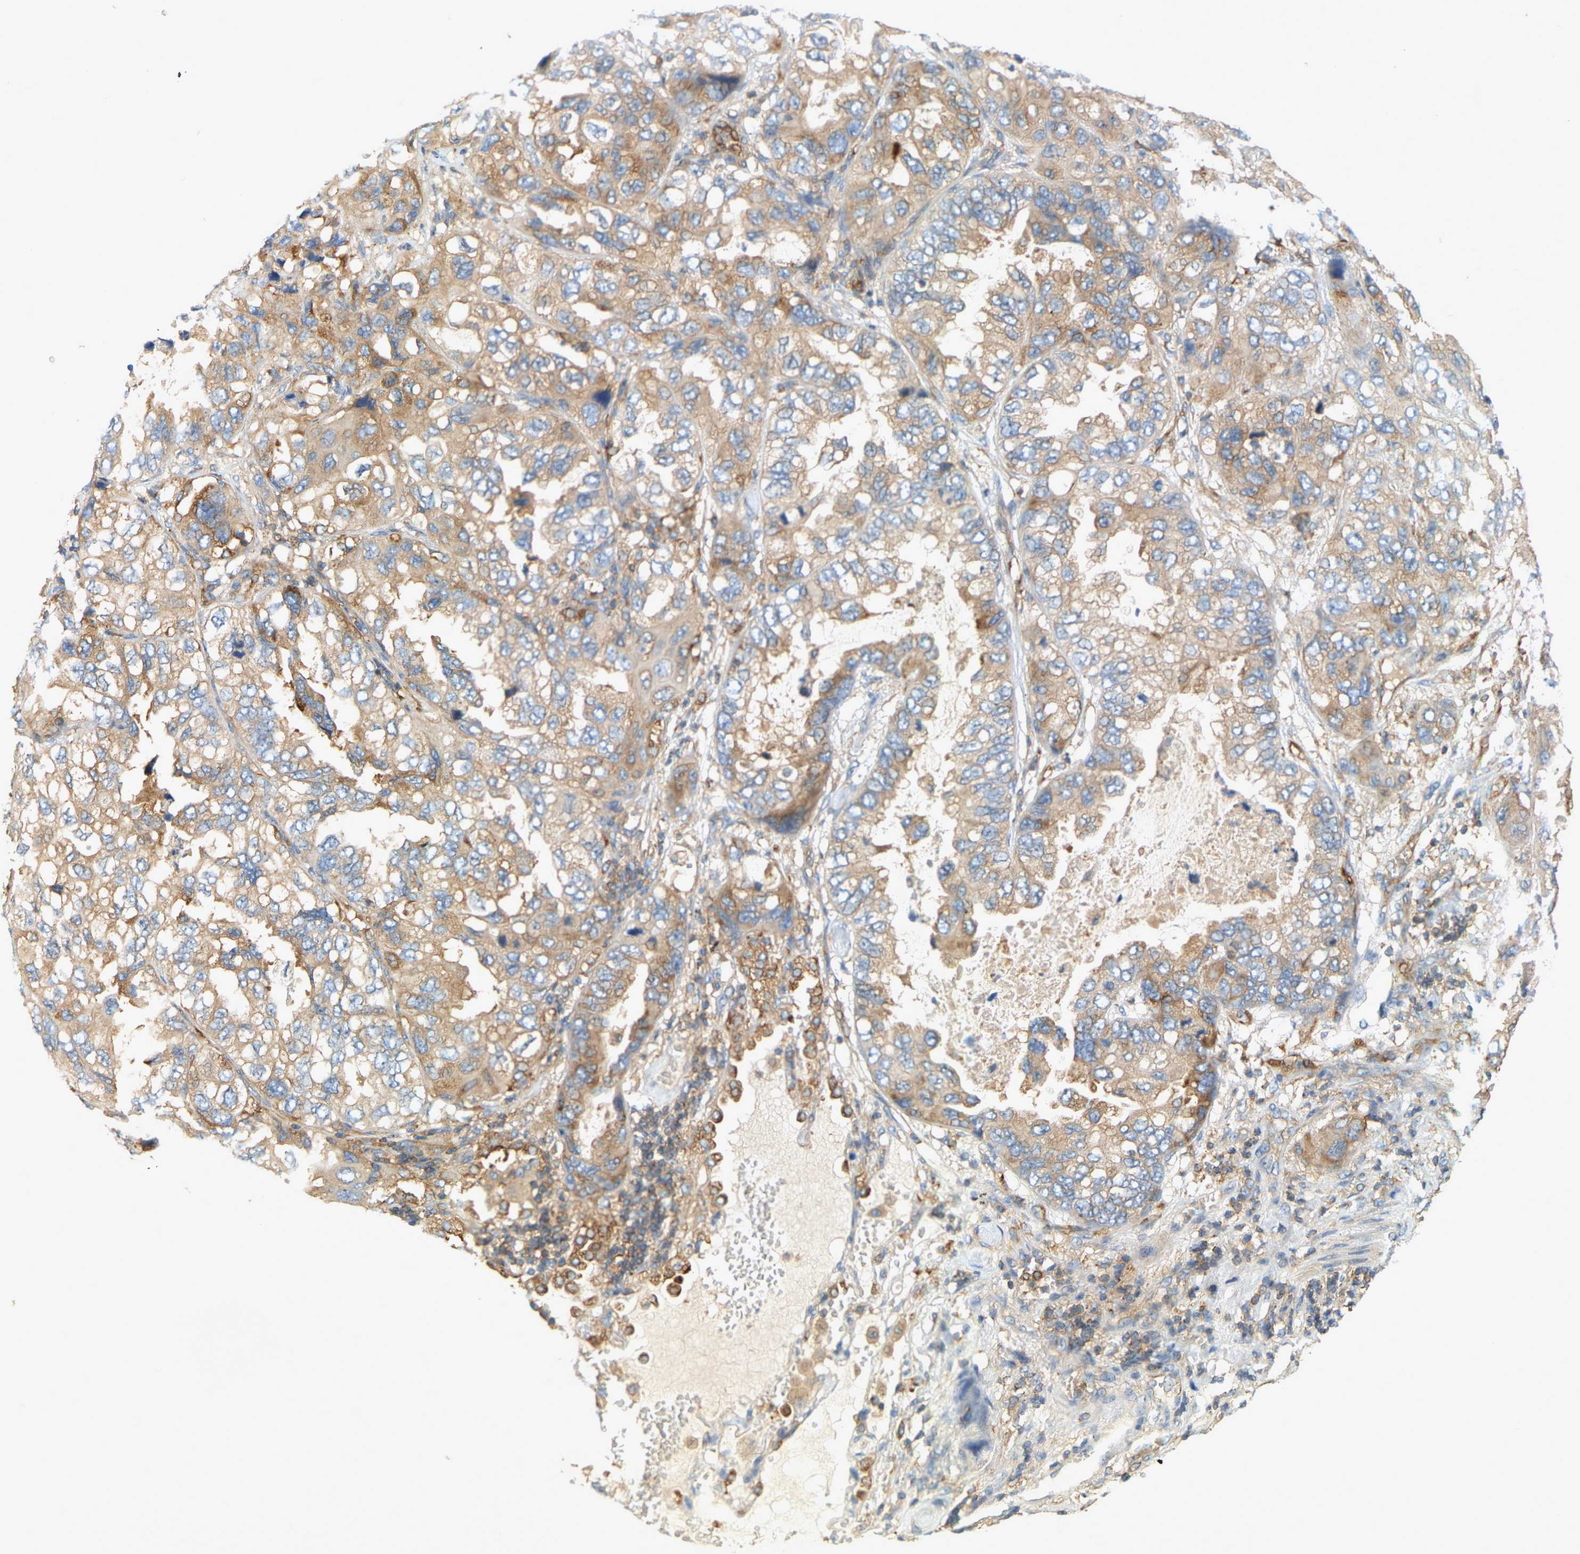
{"staining": {"intensity": "moderate", "quantity": "25%-75%", "location": "cytoplasmic/membranous"}, "tissue": "lung cancer", "cell_type": "Tumor cells", "image_type": "cancer", "snomed": [{"axis": "morphology", "description": "Squamous cell carcinoma, NOS"}, {"axis": "topography", "description": "Lung"}], "caption": "IHC of human lung cancer (squamous cell carcinoma) demonstrates medium levels of moderate cytoplasmic/membranous staining in about 25%-75% of tumor cells. (Stains: DAB in brown, nuclei in blue, Microscopy: brightfield microscopy at high magnification).", "gene": "AKAP13", "patient": {"sex": "female", "age": 73}}